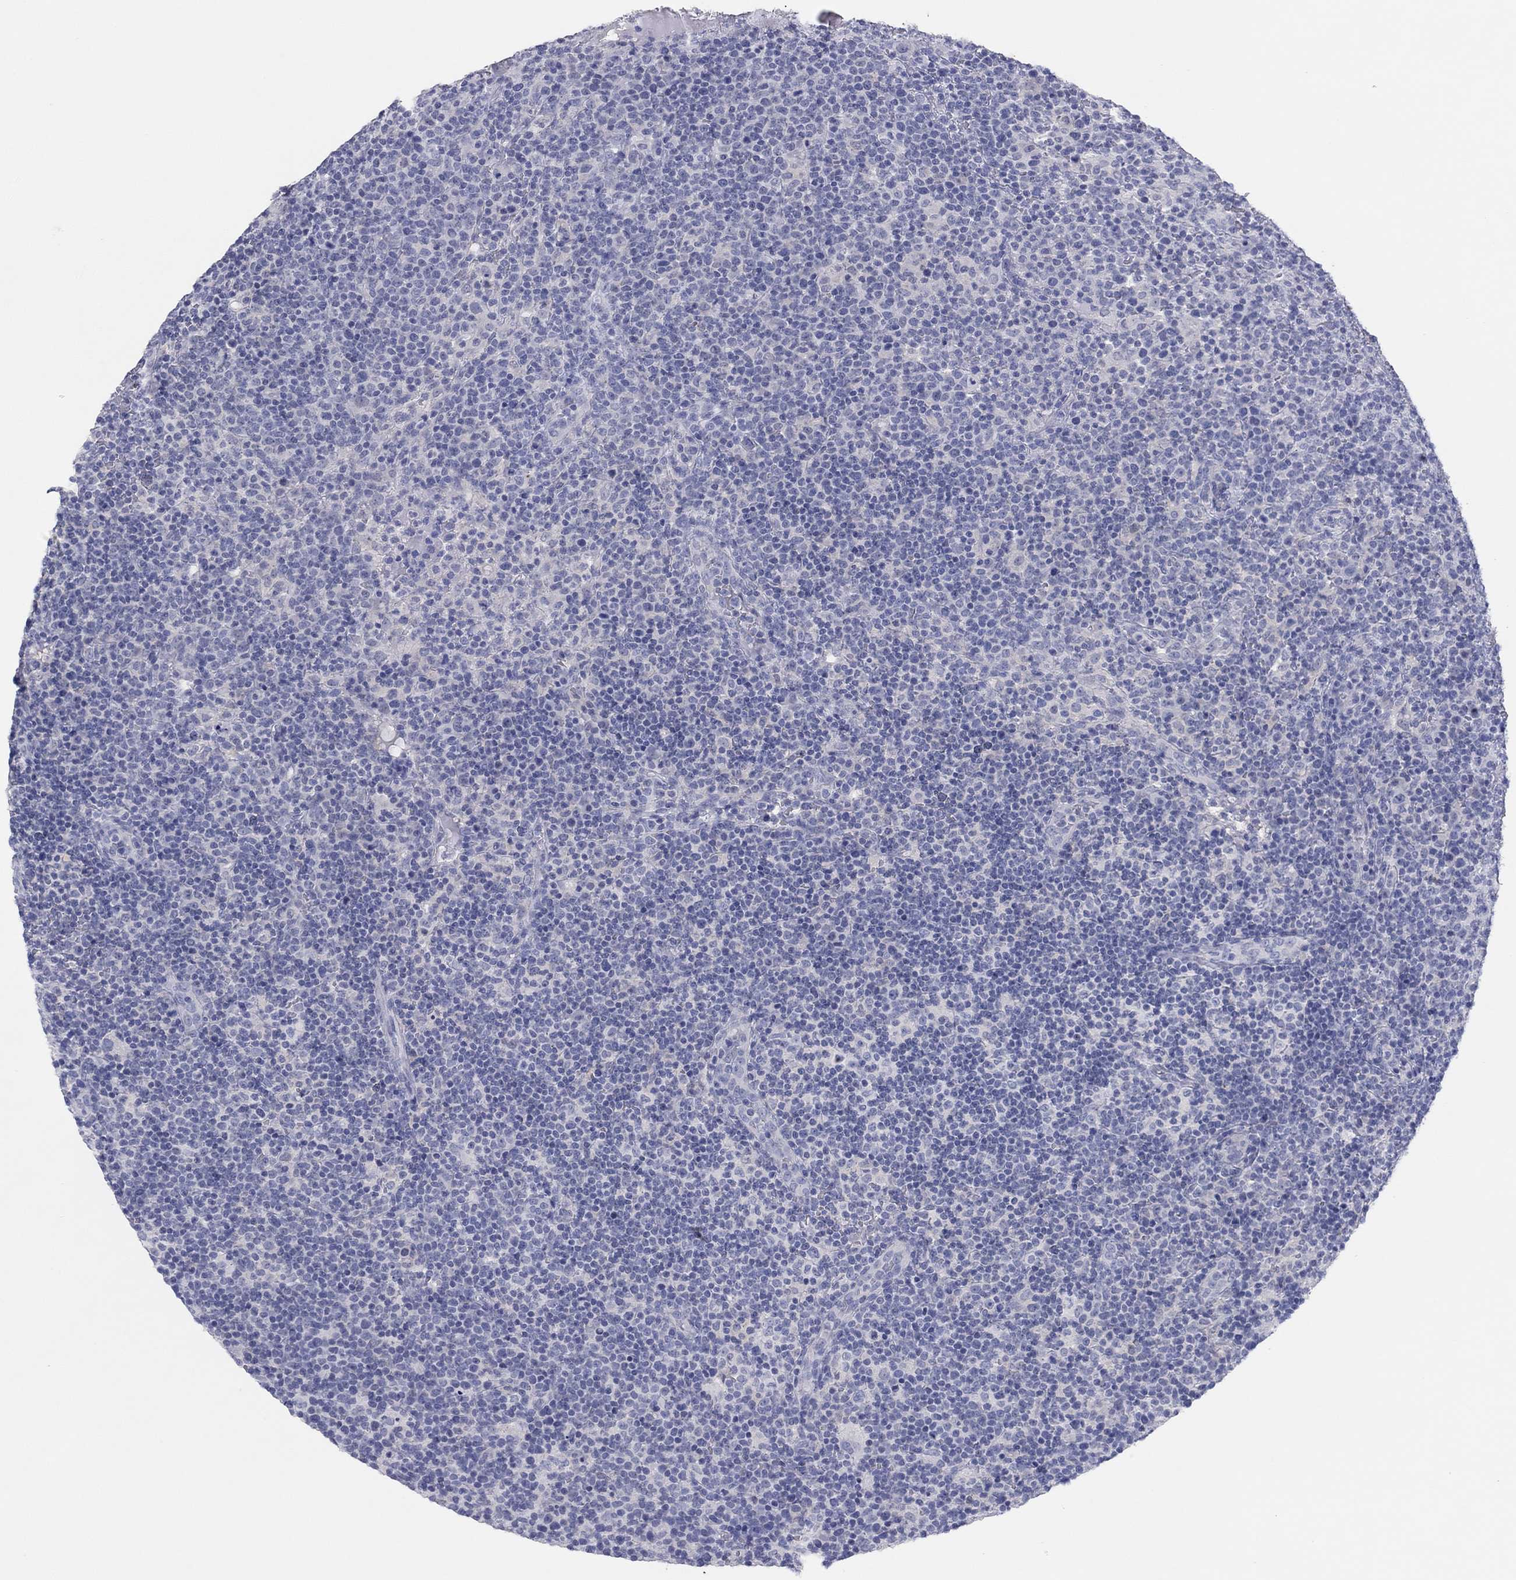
{"staining": {"intensity": "negative", "quantity": "none", "location": "none"}, "tissue": "lymphoma", "cell_type": "Tumor cells", "image_type": "cancer", "snomed": [{"axis": "morphology", "description": "Malignant lymphoma, non-Hodgkin's type, High grade"}, {"axis": "topography", "description": "Lymph node"}], "caption": "High power microscopy photomicrograph of an immunohistochemistry (IHC) image of malignant lymphoma, non-Hodgkin's type (high-grade), revealing no significant staining in tumor cells.", "gene": "CPNE6", "patient": {"sex": "male", "age": 61}}